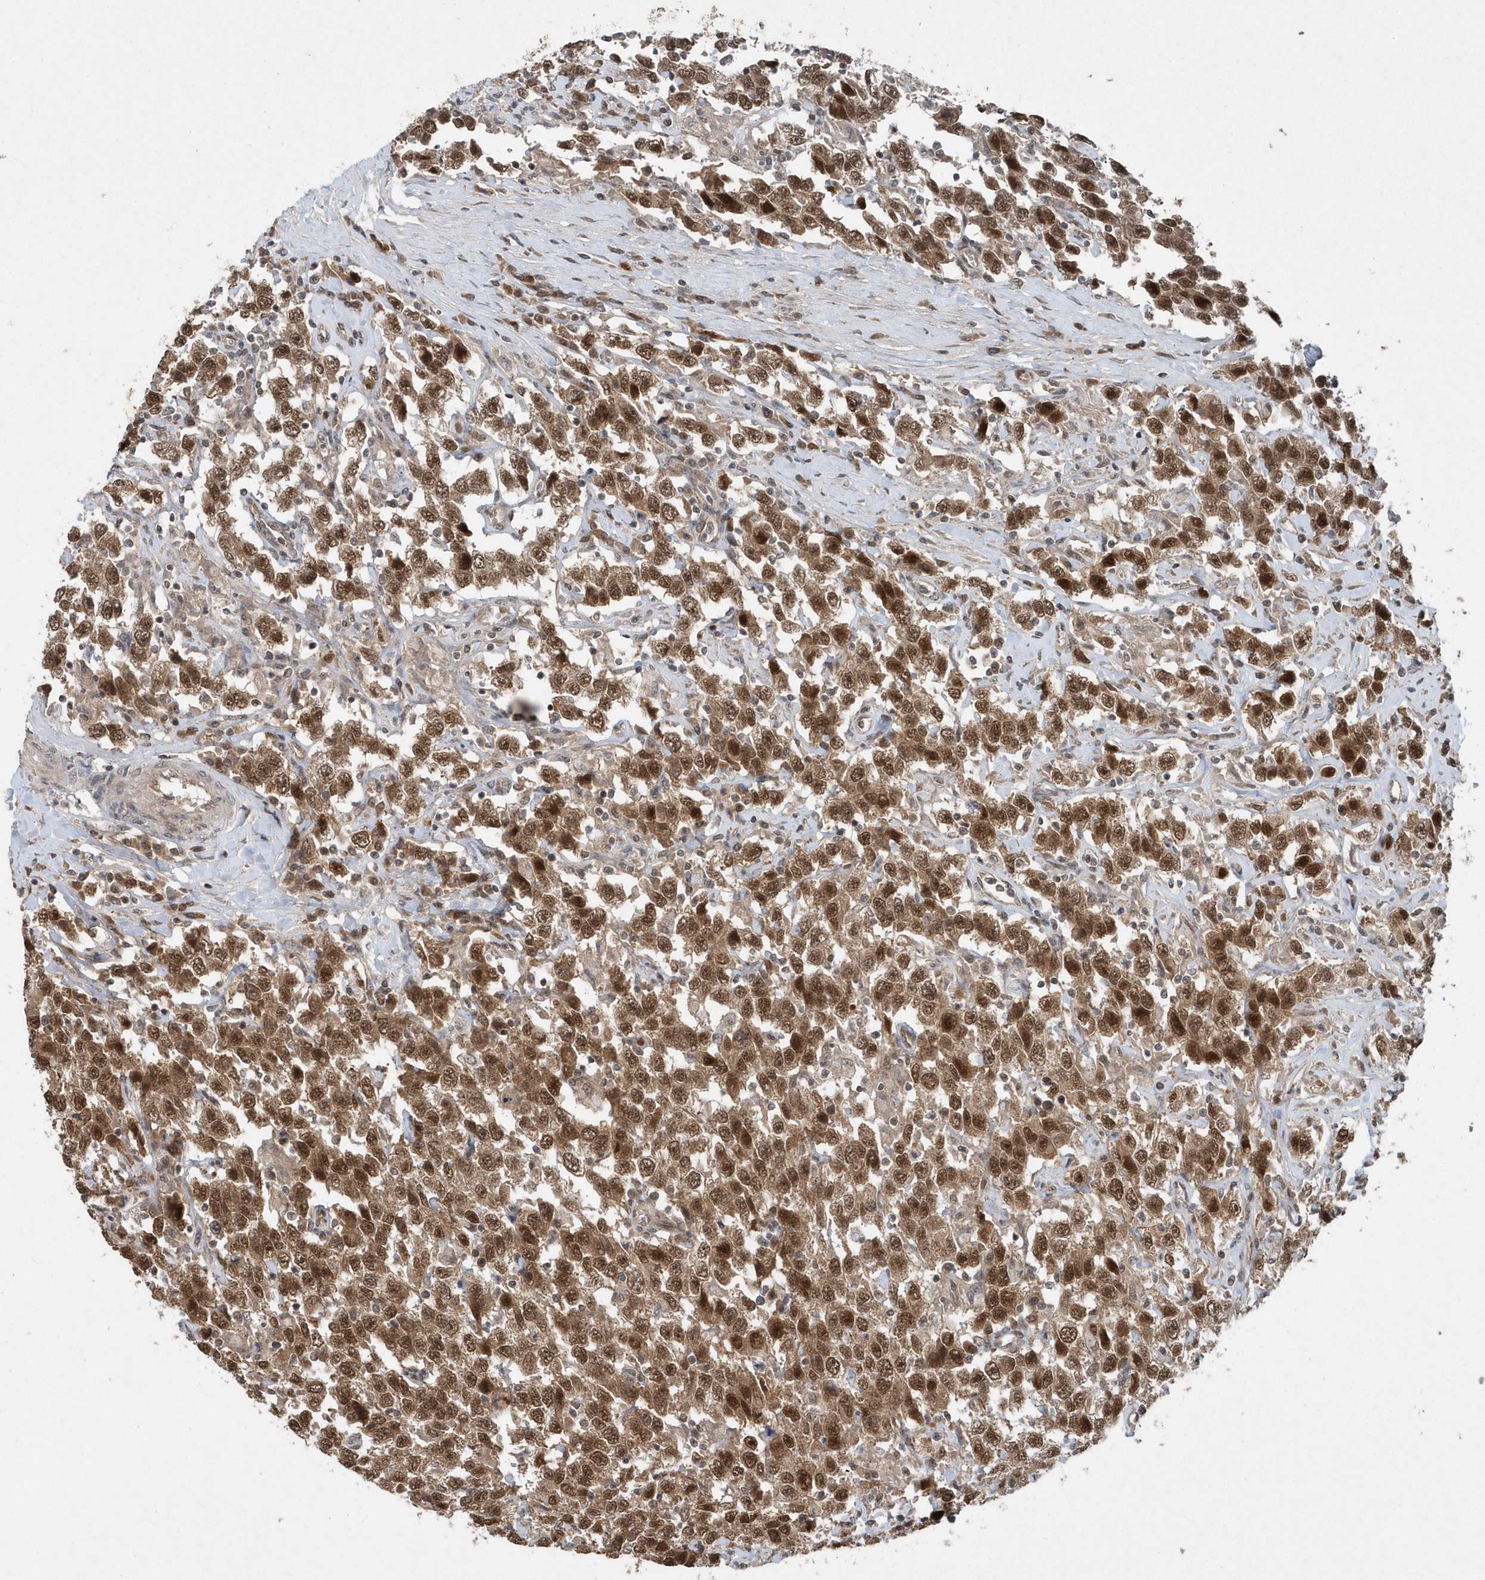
{"staining": {"intensity": "moderate", "quantity": ">75%", "location": "cytoplasmic/membranous,nuclear"}, "tissue": "testis cancer", "cell_type": "Tumor cells", "image_type": "cancer", "snomed": [{"axis": "morphology", "description": "Seminoma, NOS"}, {"axis": "topography", "description": "Testis"}], "caption": "This micrograph displays immunohistochemistry (IHC) staining of human testis cancer, with medium moderate cytoplasmic/membranous and nuclear positivity in about >75% of tumor cells.", "gene": "QTRT2", "patient": {"sex": "male", "age": 41}}